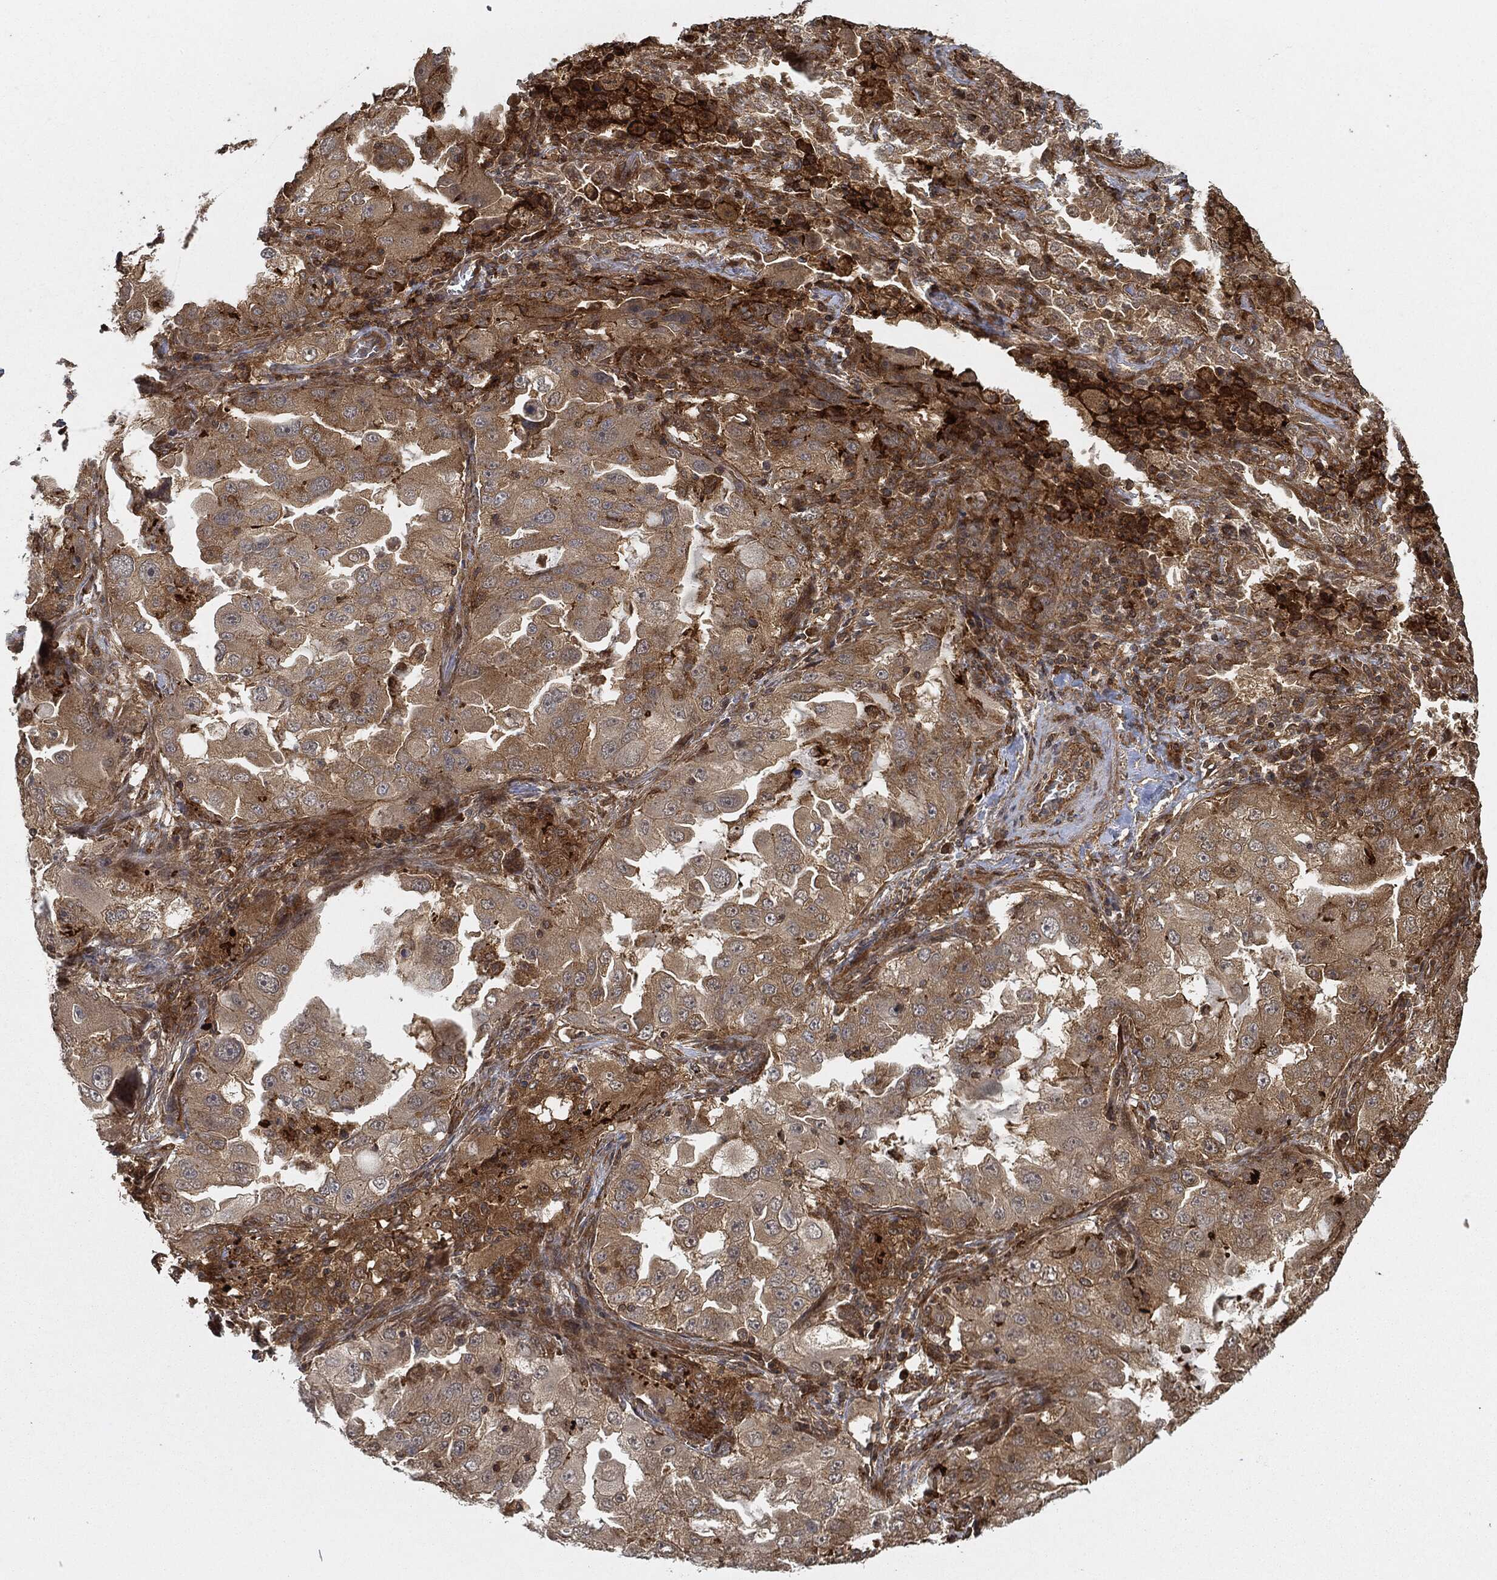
{"staining": {"intensity": "moderate", "quantity": "25%-75%", "location": "cytoplasmic/membranous"}, "tissue": "lung cancer", "cell_type": "Tumor cells", "image_type": "cancer", "snomed": [{"axis": "morphology", "description": "Adenocarcinoma, NOS"}, {"axis": "topography", "description": "Lung"}], "caption": "A photomicrograph showing moderate cytoplasmic/membranous staining in about 25%-75% of tumor cells in adenocarcinoma (lung), as visualized by brown immunohistochemical staining.", "gene": "TPT1", "patient": {"sex": "female", "age": 61}}